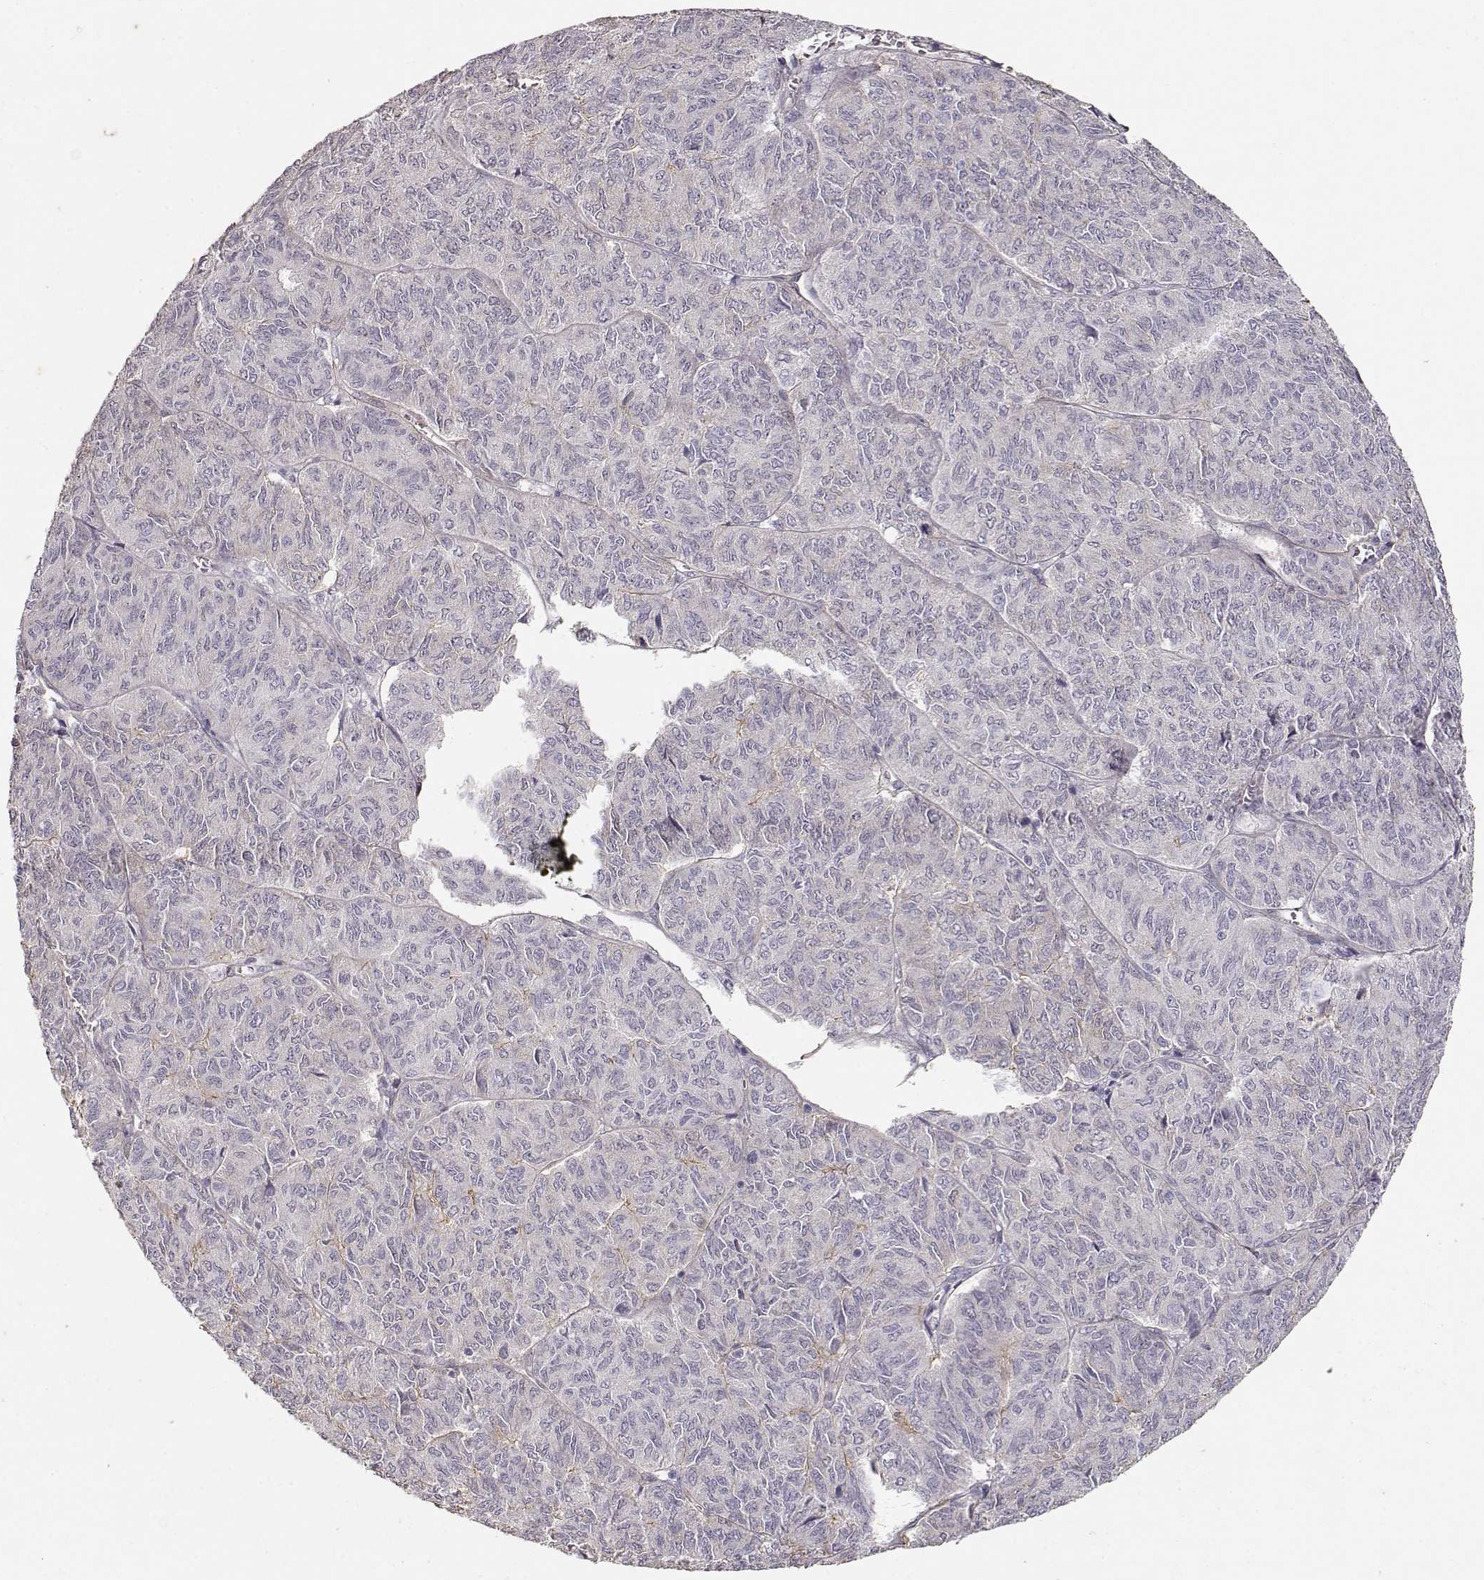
{"staining": {"intensity": "negative", "quantity": "none", "location": "none"}, "tissue": "ovarian cancer", "cell_type": "Tumor cells", "image_type": "cancer", "snomed": [{"axis": "morphology", "description": "Carcinoma, endometroid"}, {"axis": "topography", "description": "Ovary"}], "caption": "Immunohistochemical staining of human endometroid carcinoma (ovarian) reveals no significant expression in tumor cells.", "gene": "LAMA5", "patient": {"sex": "female", "age": 80}}